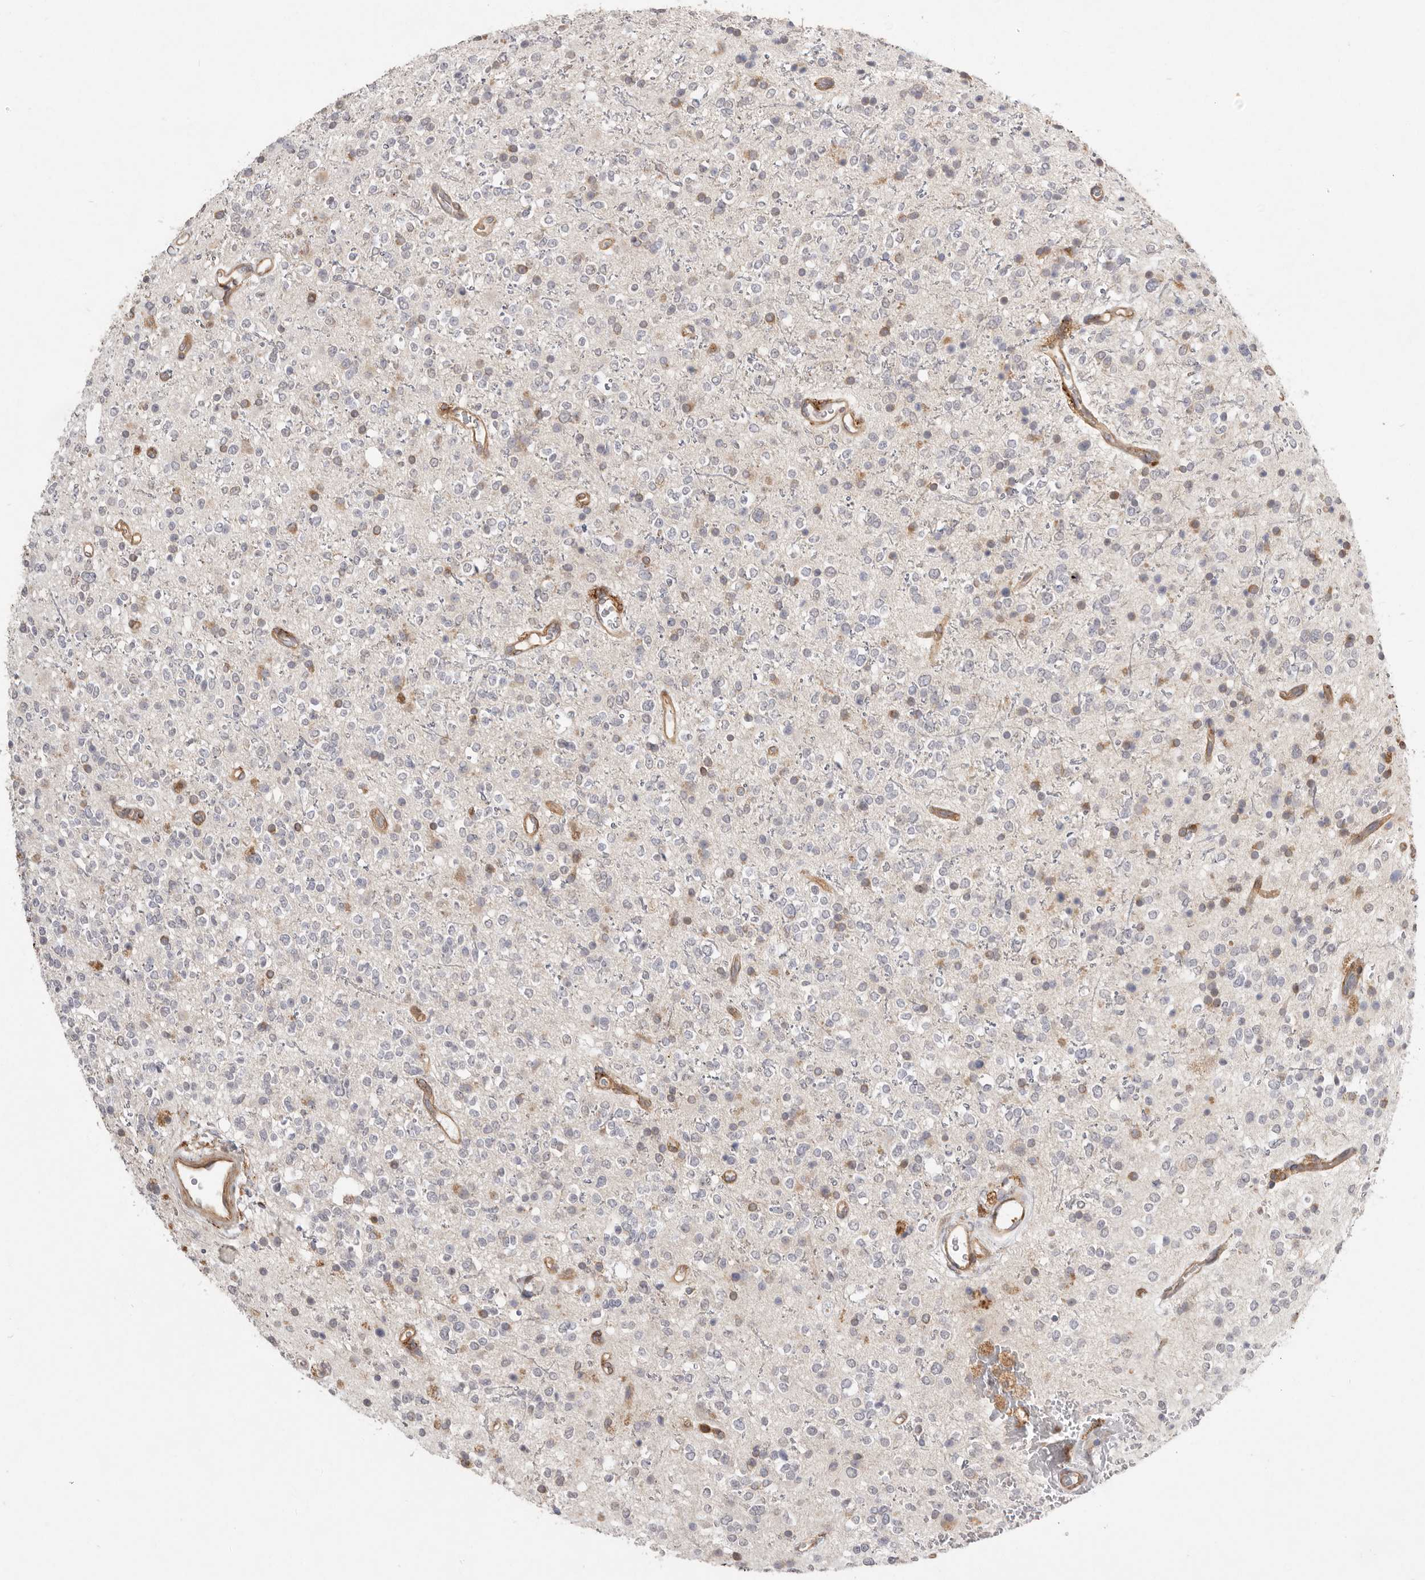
{"staining": {"intensity": "negative", "quantity": "none", "location": "none"}, "tissue": "glioma", "cell_type": "Tumor cells", "image_type": "cancer", "snomed": [{"axis": "morphology", "description": "Glioma, malignant, High grade"}, {"axis": "topography", "description": "Brain"}], "caption": "High magnification brightfield microscopy of malignant glioma (high-grade) stained with DAB (3,3'-diaminobenzidine) (brown) and counterstained with hematoxylin (blue): tumor cells show no significant expression. The staining was performed using DAB to visualize the protein expression in brown, while the nuclei were stained in blue with hematoxylin (Magnification: 20x).", "gene": "WDTC1", "patient": {"sex": "male", "age": 34}}